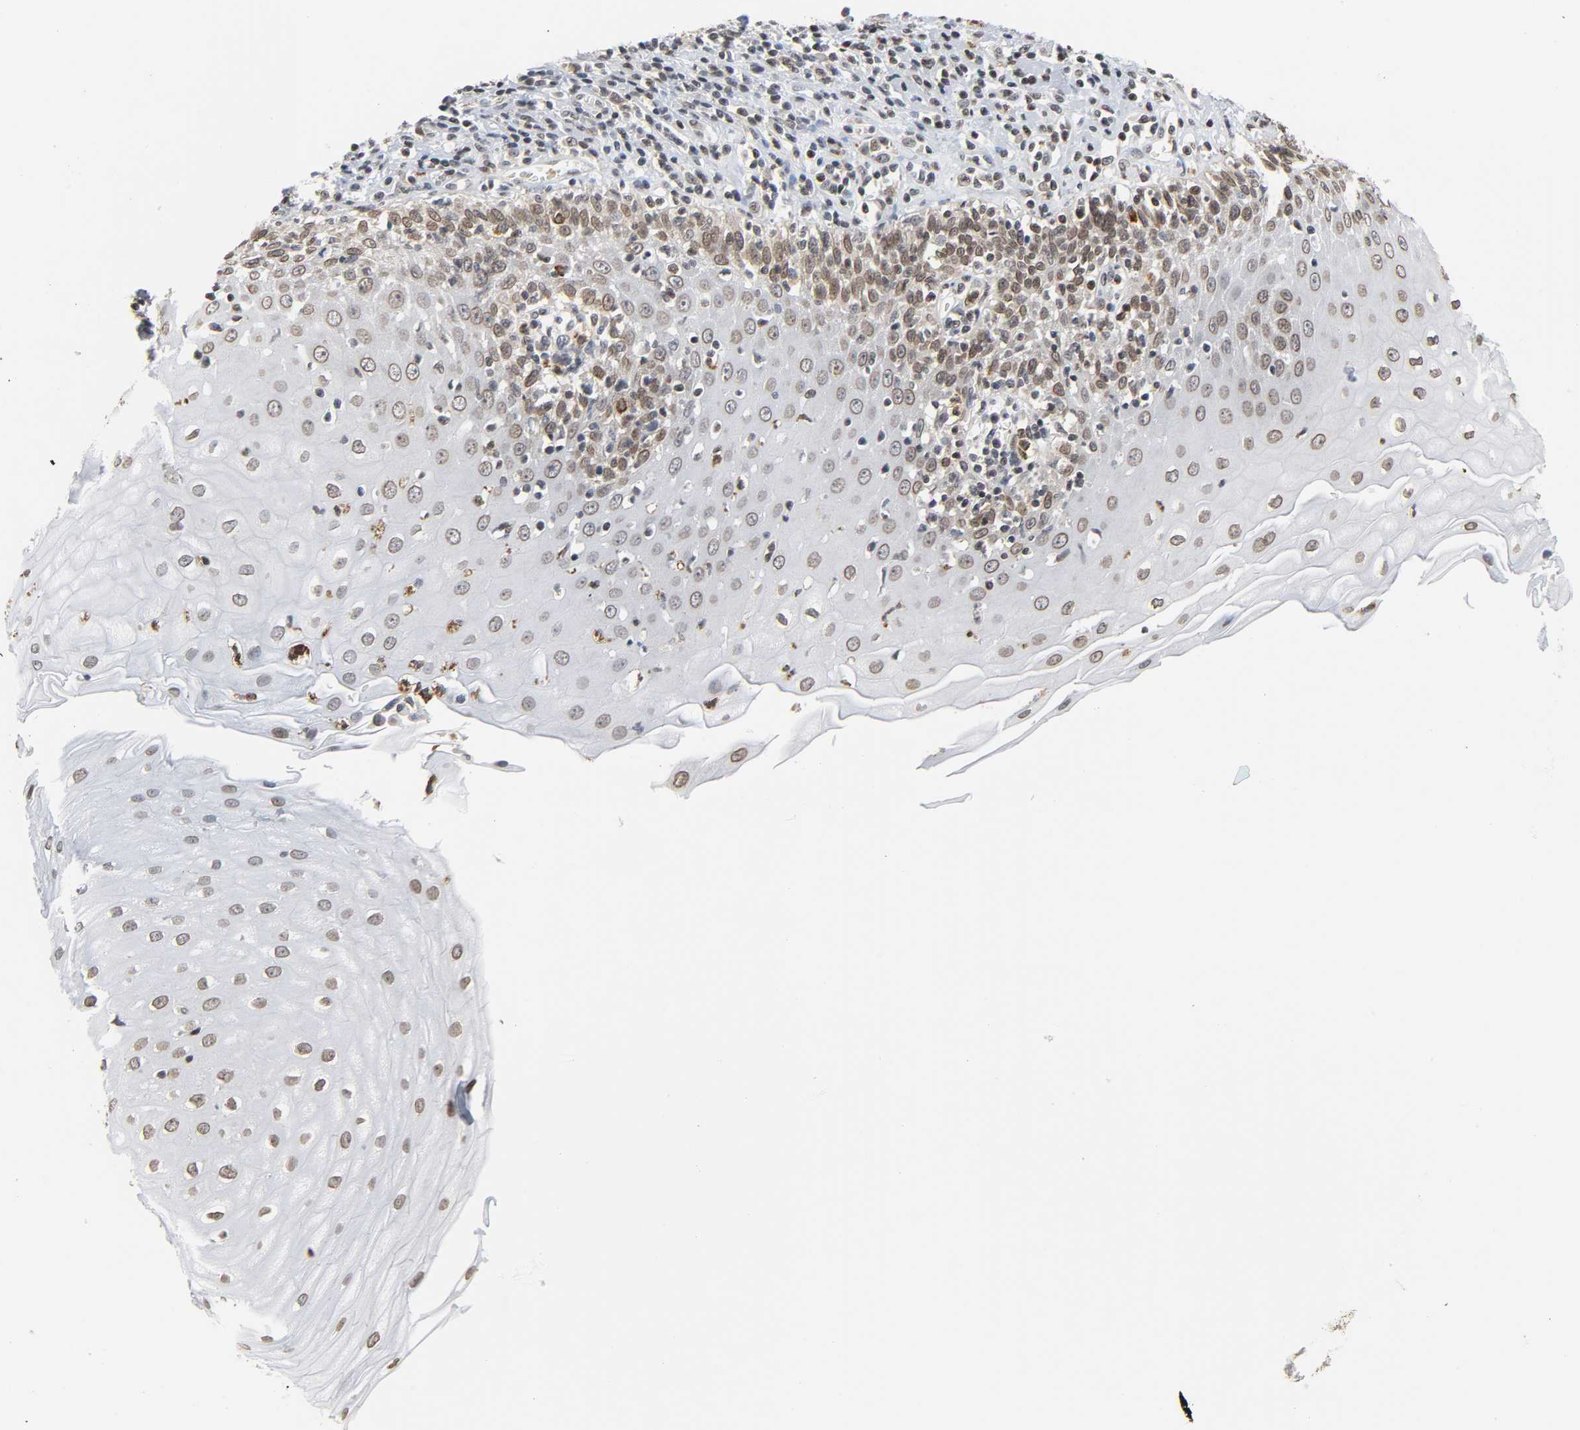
{"staining": {"intensity": "moderate", "quantity": ">75%", "location": "nuclear"}, "tissue": "esophagus", "cell_type": "Squamous epithelial cells", "image_type": "normal", "snomed": [{"axis": "morphology", "description": "Normal tissue, NOS"}, {"axis": "morphology", "description": "Squamous cell carcinoma, NOS"}, {"axis": "topography", "description": "Esophagus"}], "caption": "Esophagus stained with immunohistochemistry (IHC) demonstrates moderate nuclear expression in about >75% of squamous epithelial cells.", "gene": "SUMO1", "patient": {"sex": "male", "age": 65}}